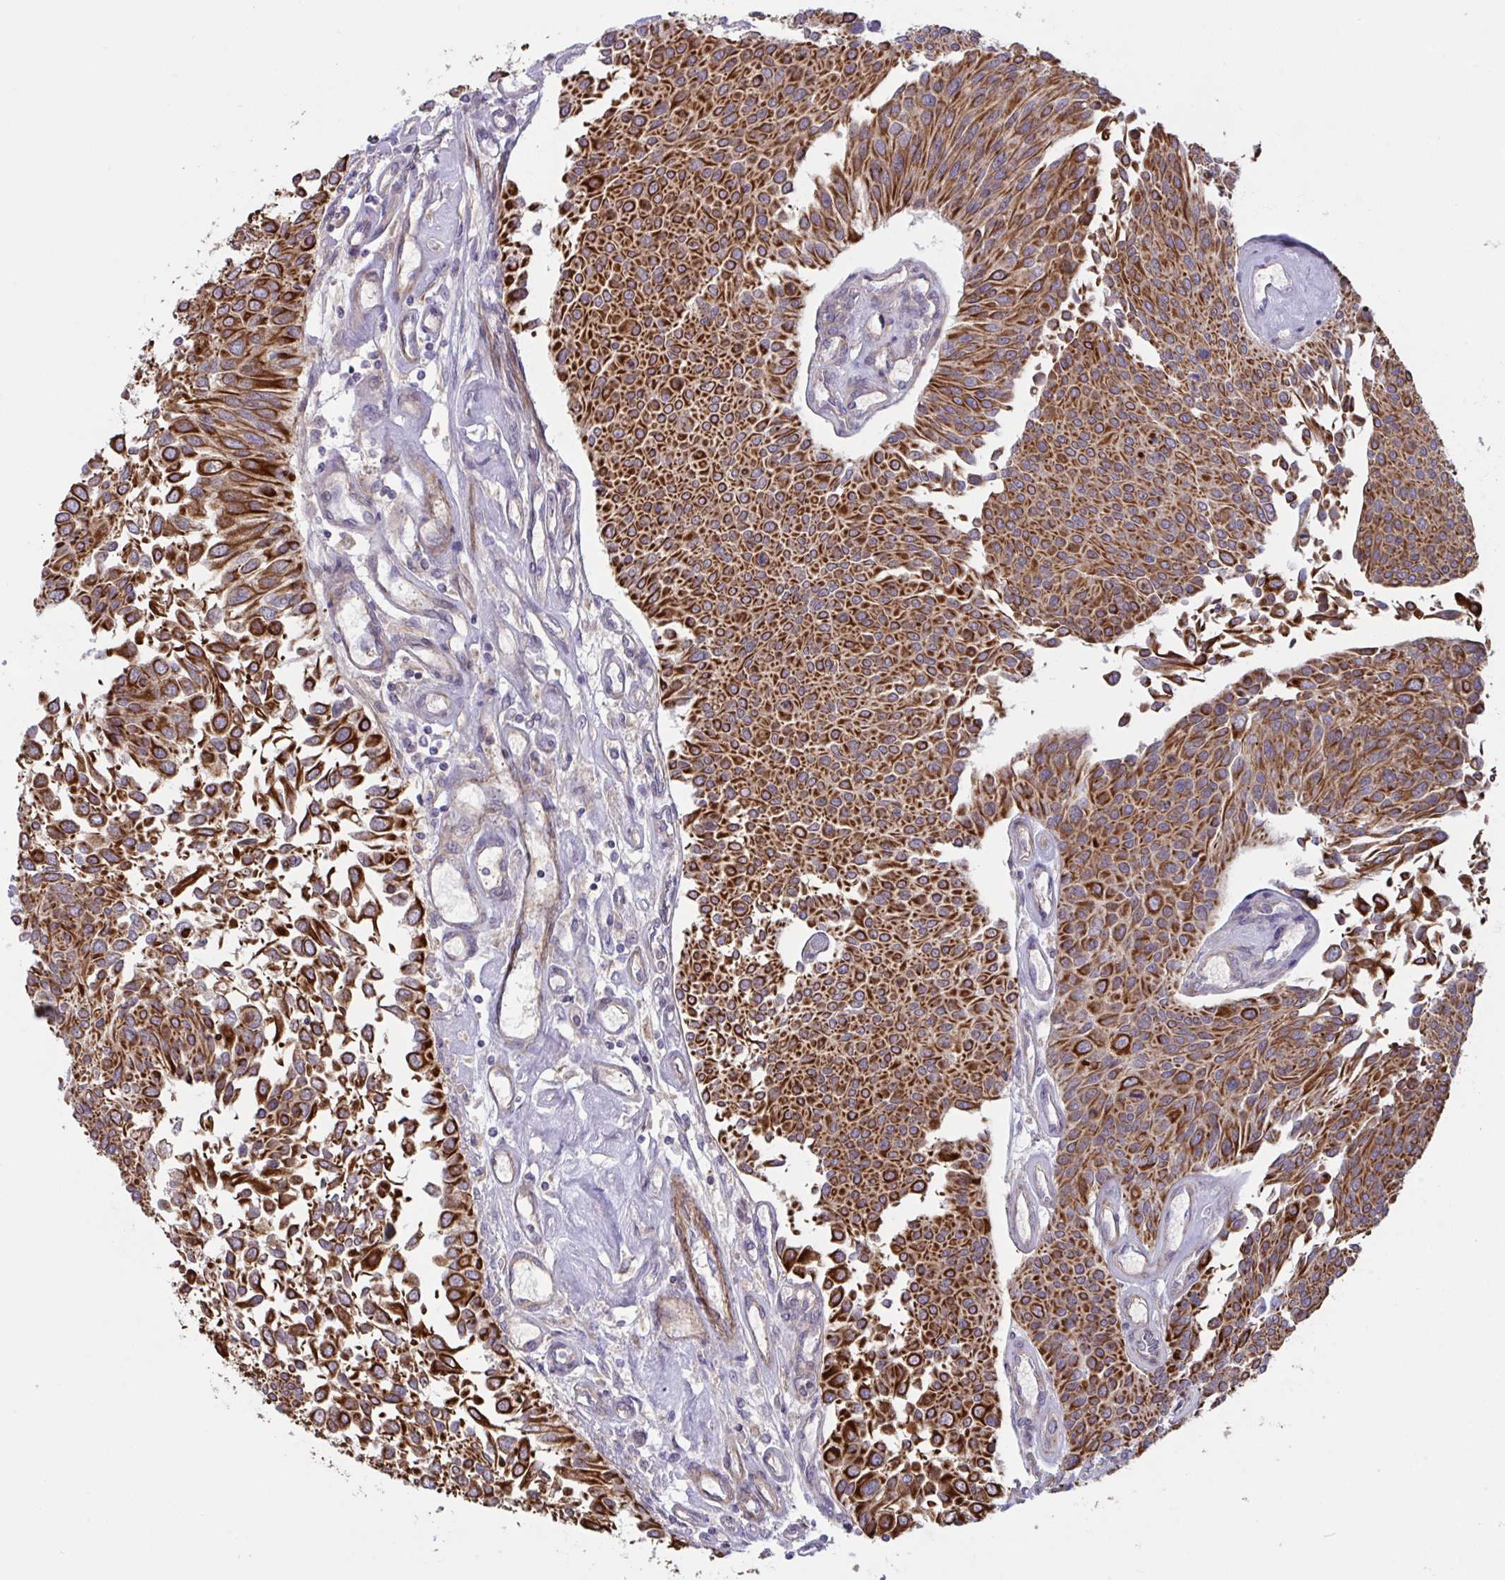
{"staining": {"intensity": "strong", "quantity": ">75%", "location": "cytoplasmic/membranous"}, "tissue": "urothelial cancer", "cell_type": "Tumor cells", "image_type": "cancer", "snomed": [{"axis": "morphology", "description": "Urothelial carcinoma, NOS"}, {"axis": "topography", "description": "Urinary bladder"}], "caption": "Brown immunohistochemical staining in human urothelial cancer shows strong cytoplasmic/membranous staining in about >75% of tumor cells.", "gene": "TANK", "patient": {"sex": "male", "age": 55}}